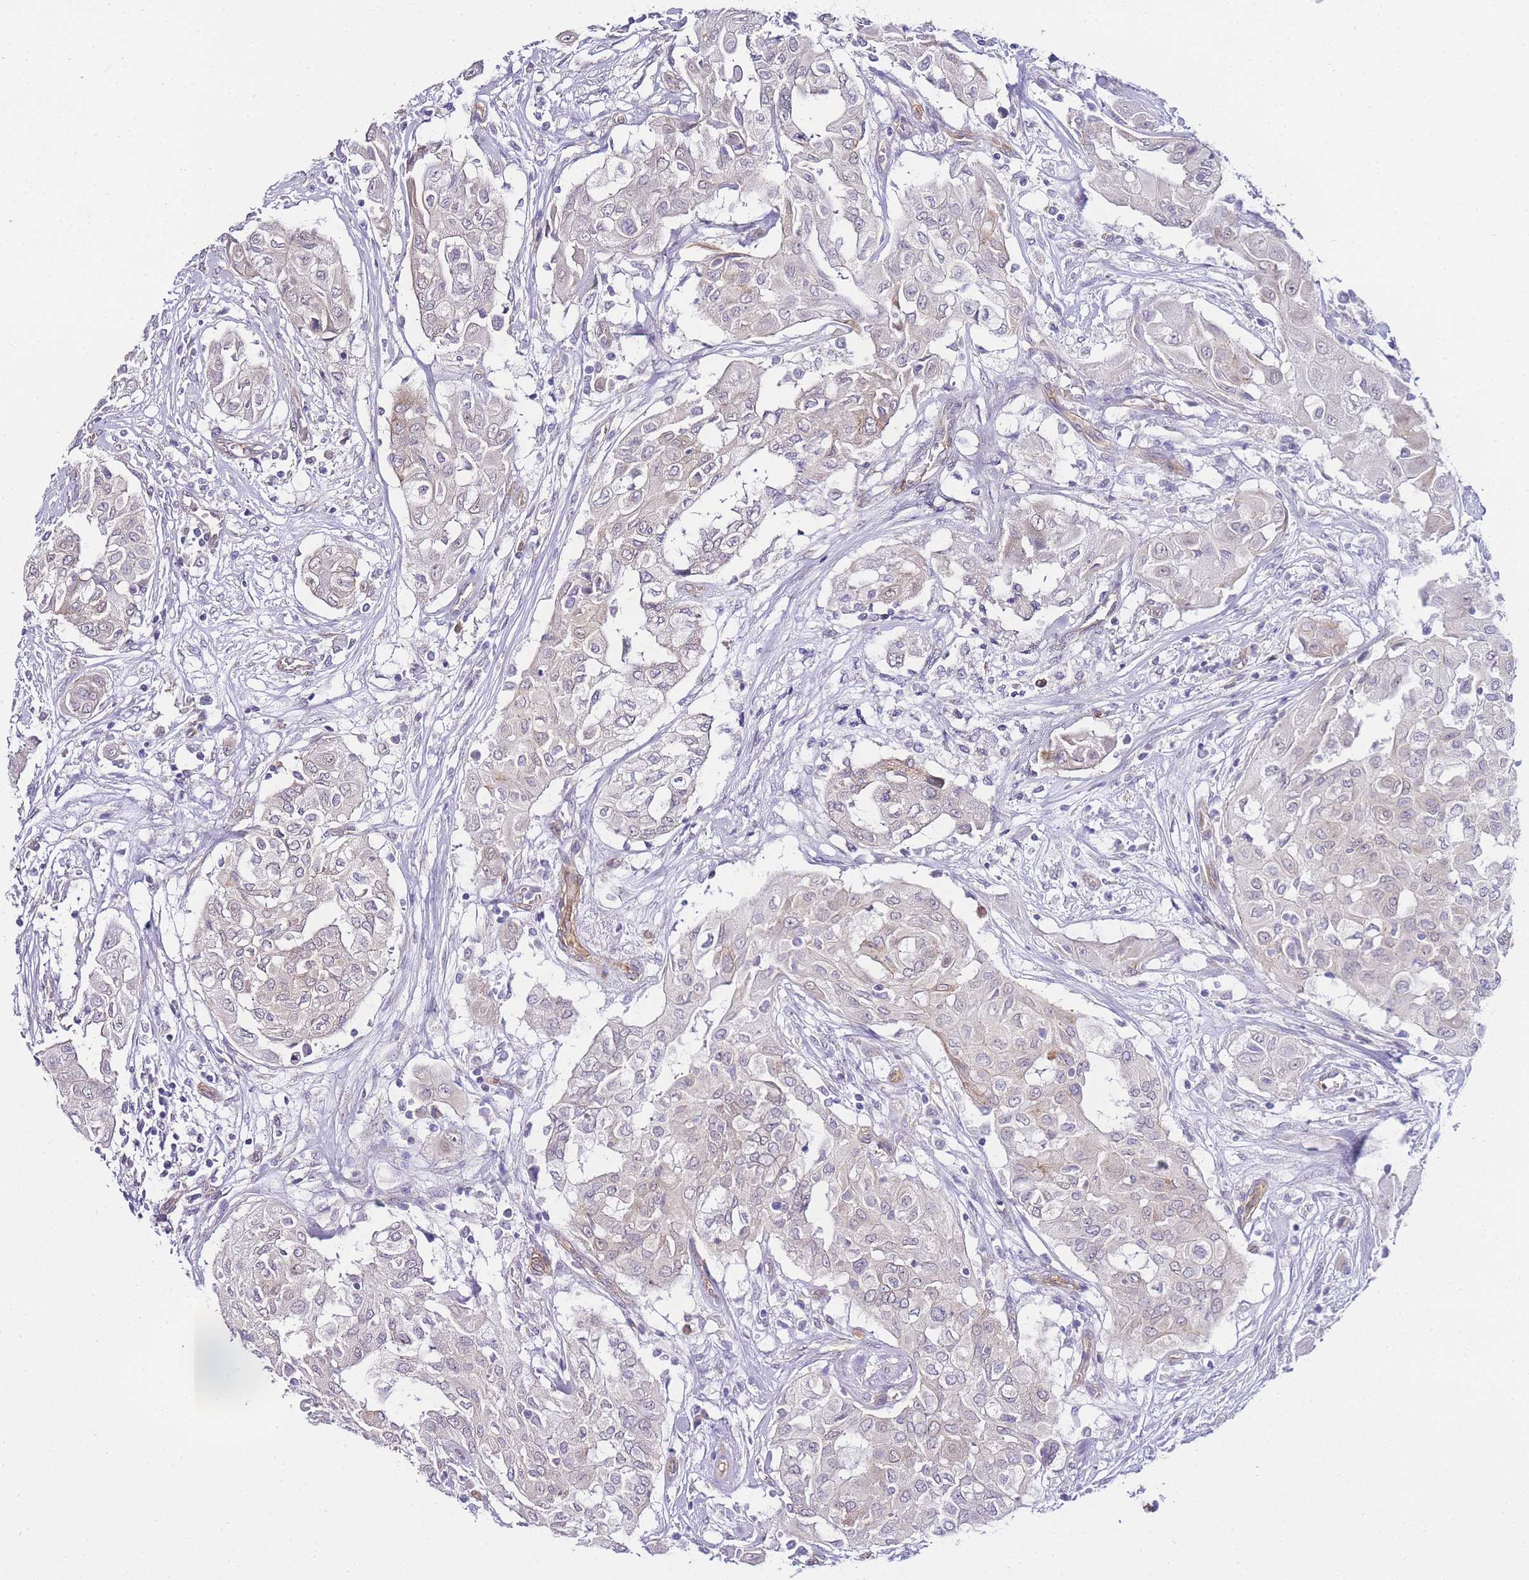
{"staining": {"intensity": "negative", "quantity": "none", "location": "none"}, "tissue": "thyroid cancer", "cell_type": "Tumor cells", "image_type": "cancer", "snomed": [{"axis": "morphology", "description": "Papillary adenocarcinoma, NOS"}, {"axis": "topography", "description": "Thyroid gland"}], "caption": "Photomicrograph shows no significant protein expression in tumor cells of thyroid cancer (papillary adenocarcinoma). (DAB immunohistochemistry (IHC) with hematoxylin counter stain).", "gene": "PDCD7", "patient": {"sex": "female", "age": 59}}